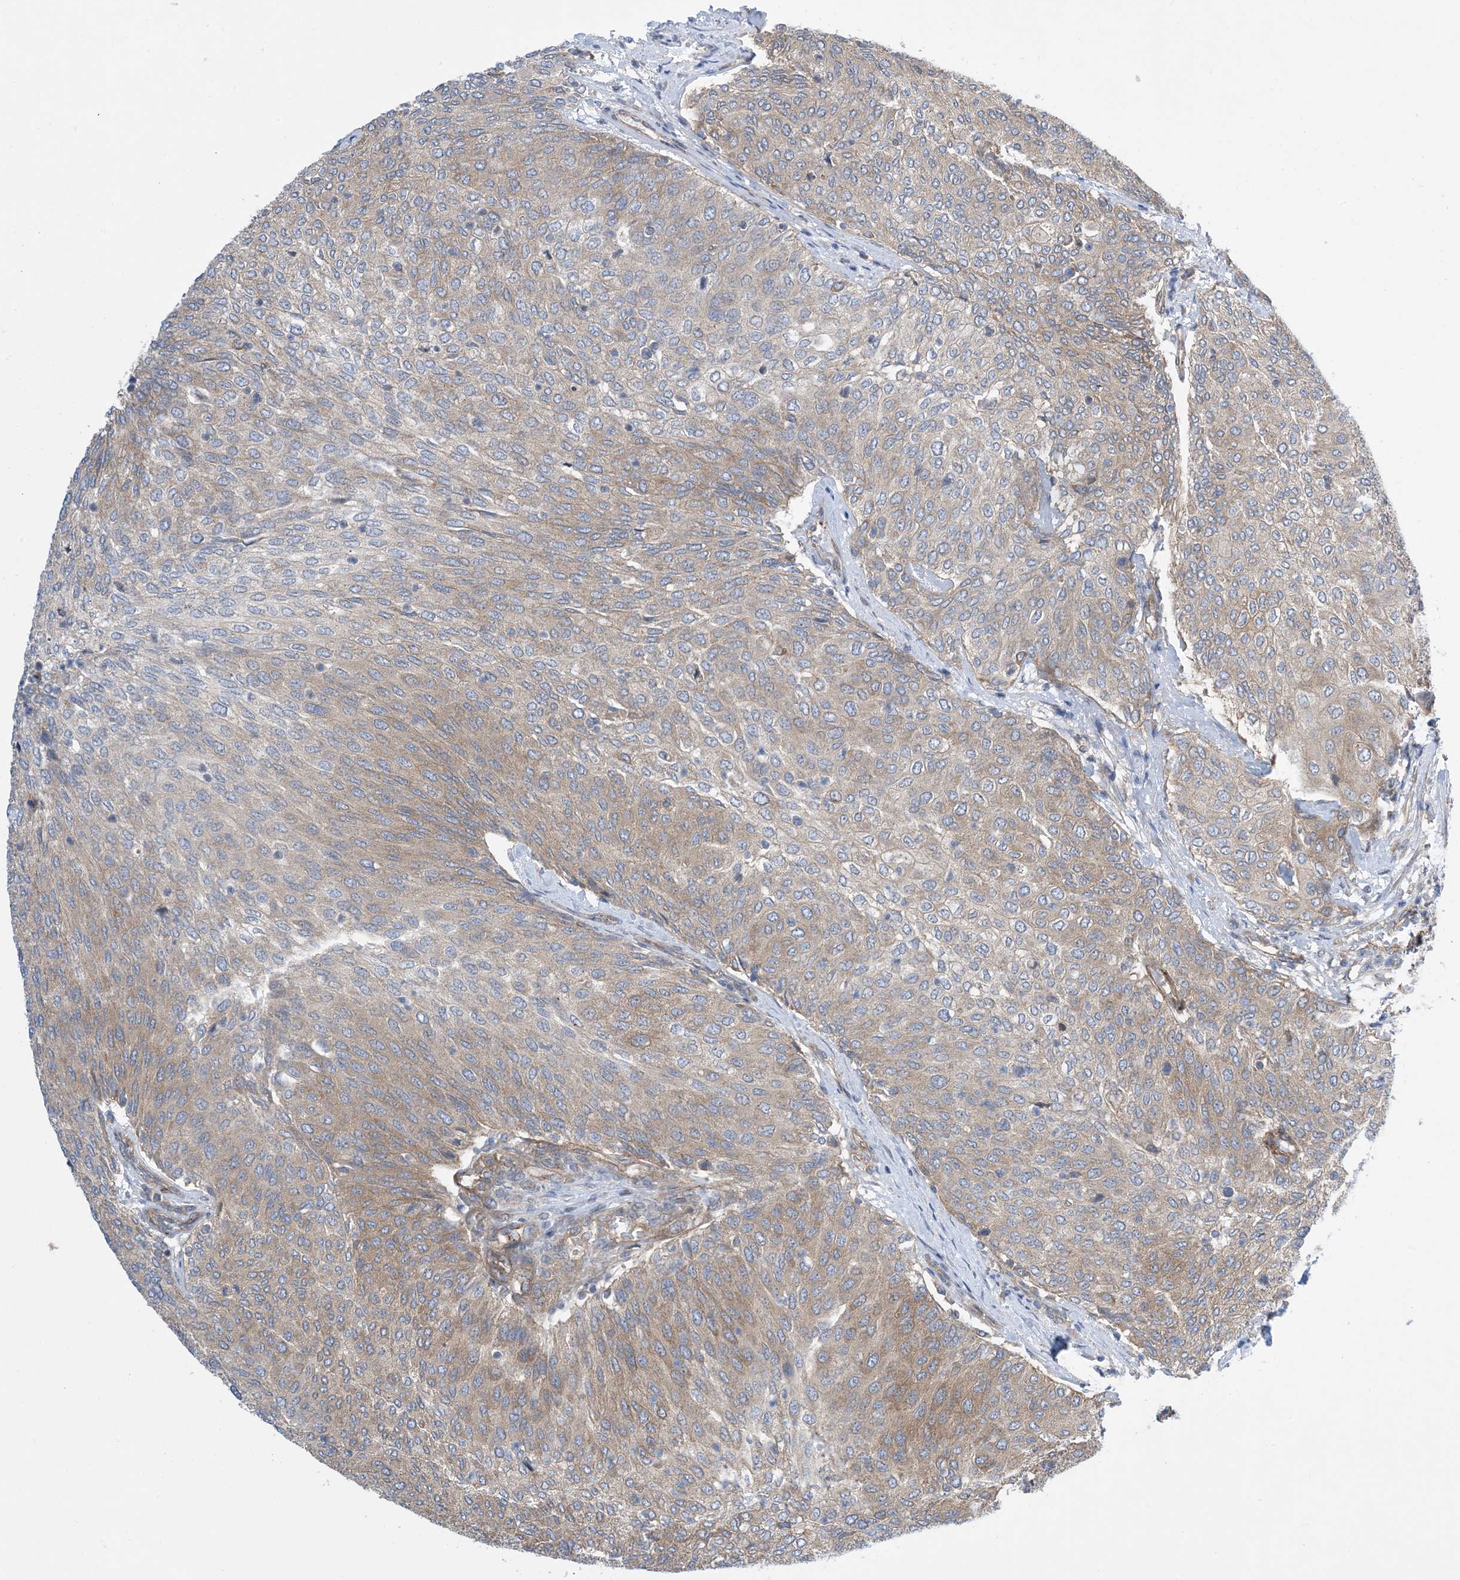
{"staining": {"intensity": "moderate", "quantity": "25%-75%", "location": "cytoplasmic/membranous"}, "tissue": "urothelial cancer", "cell_type": "Tumor cells", "image_type": "cancer", "snomed": [{"axis": "morphology", "description": "Urothelial carcinoma, Low grade"}, {"axis": "topography", "description": "Urinary bladder"}], "caption": "Protein staining of low-grade urothelial carcinoma tissue demonstrates moderate cytoplasmic/membranous expression in about 25%-75% of tumor cells.", "gene": "EHBP1", "patient": {"sex": "female", "age": 79}}